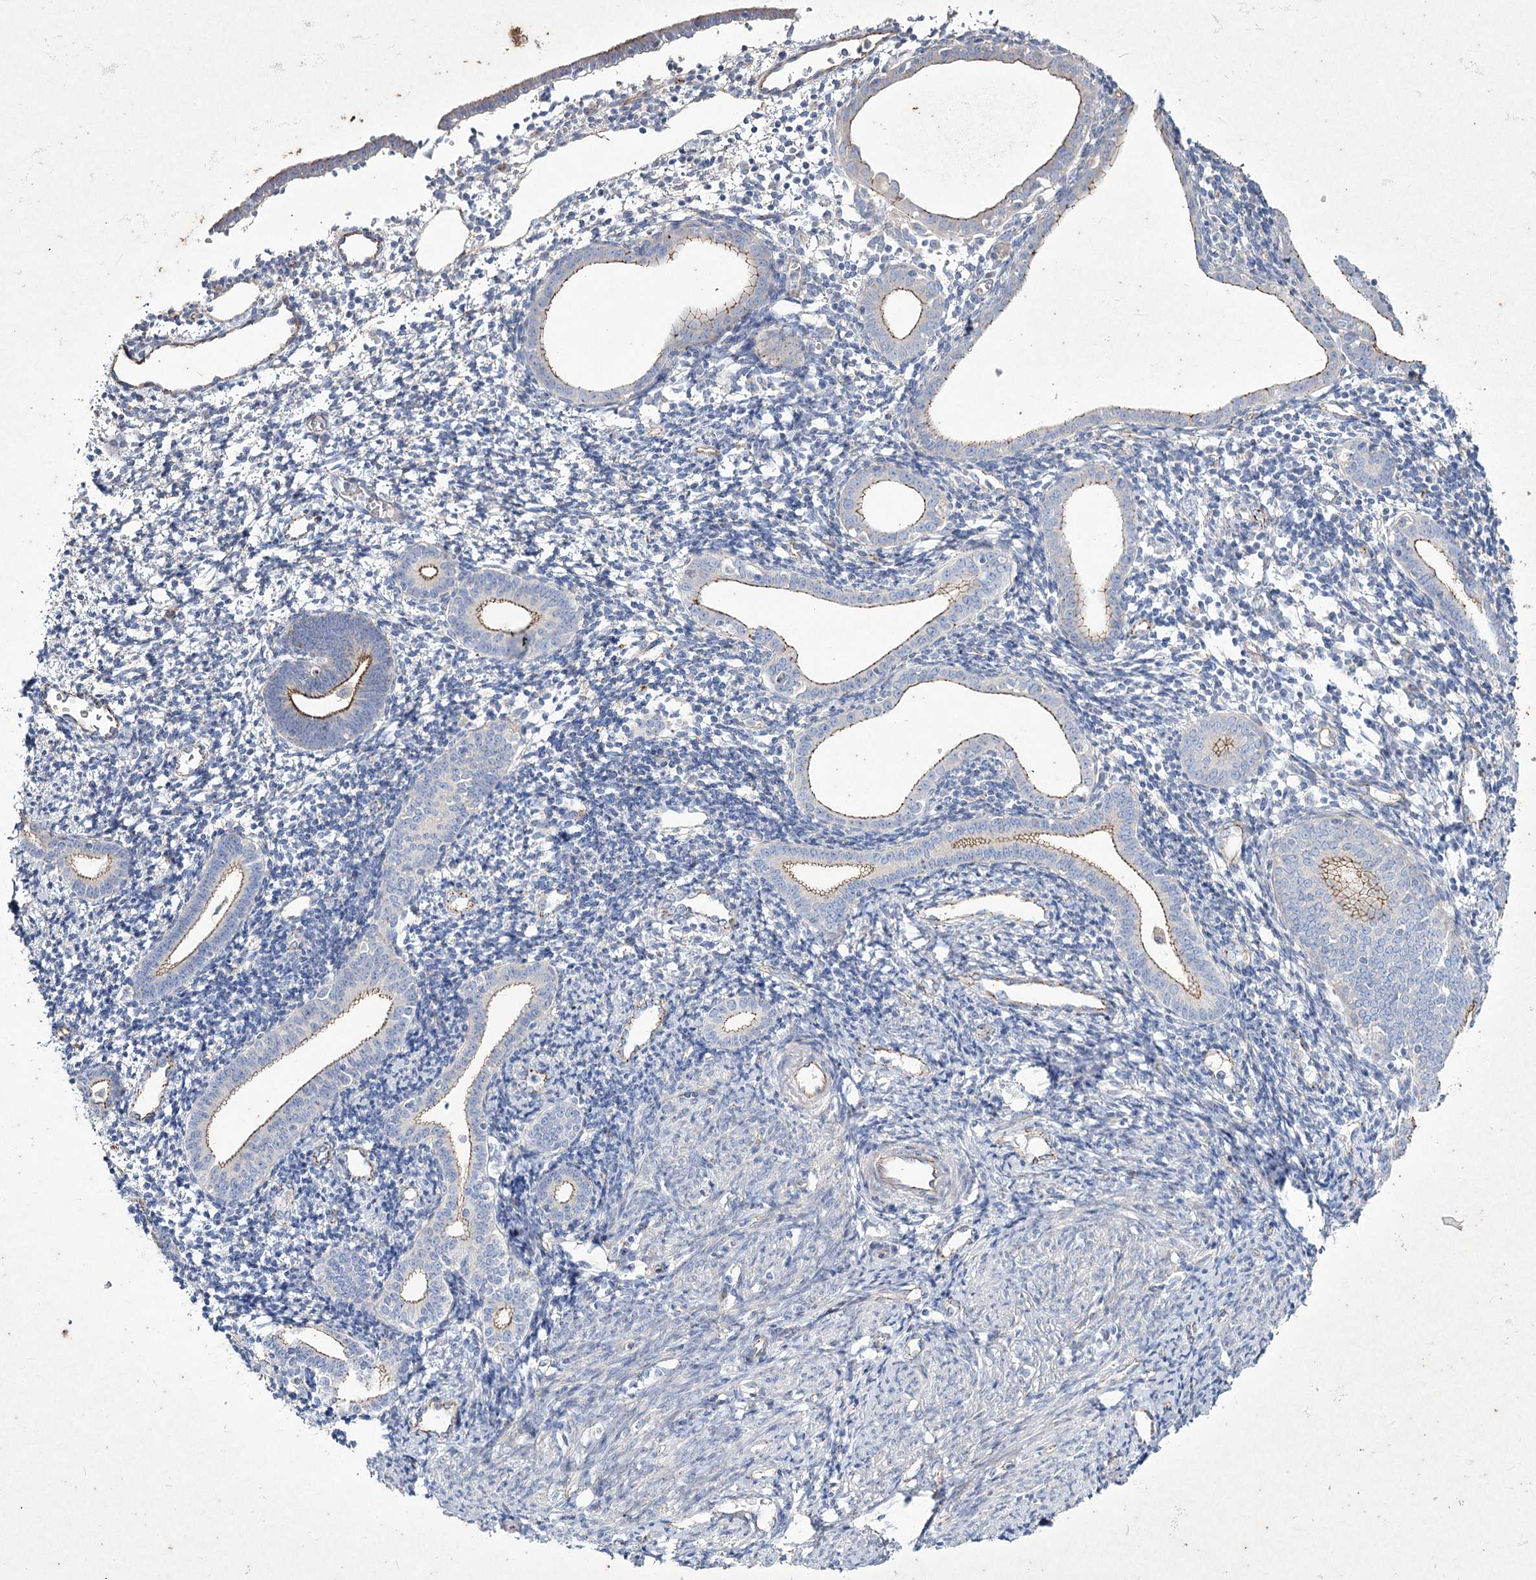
{"staining": {"intensity": "negative", "quantity": "none", "location": "none"}, "tissue": "endometrium", "cell_type": "Cells in endometrial stroma", "image_type": "normal", "snomed": [{"axis": "morphology", "description": "Normal tissue, NOS"}, {"axis": "topography", "description": "Endometrium"}], "caption": "Immunohistochemistry of unremarkable endometrium shows no staining in cells in endometrial stroma. The staining is performed using DAB (3,3'-diaminobenzidine) brown chromogen with nuclei counter-stained in using hematoxylin.", "gene": "LDLRAD3", "patient": {"sex": "female", "age": 56}}